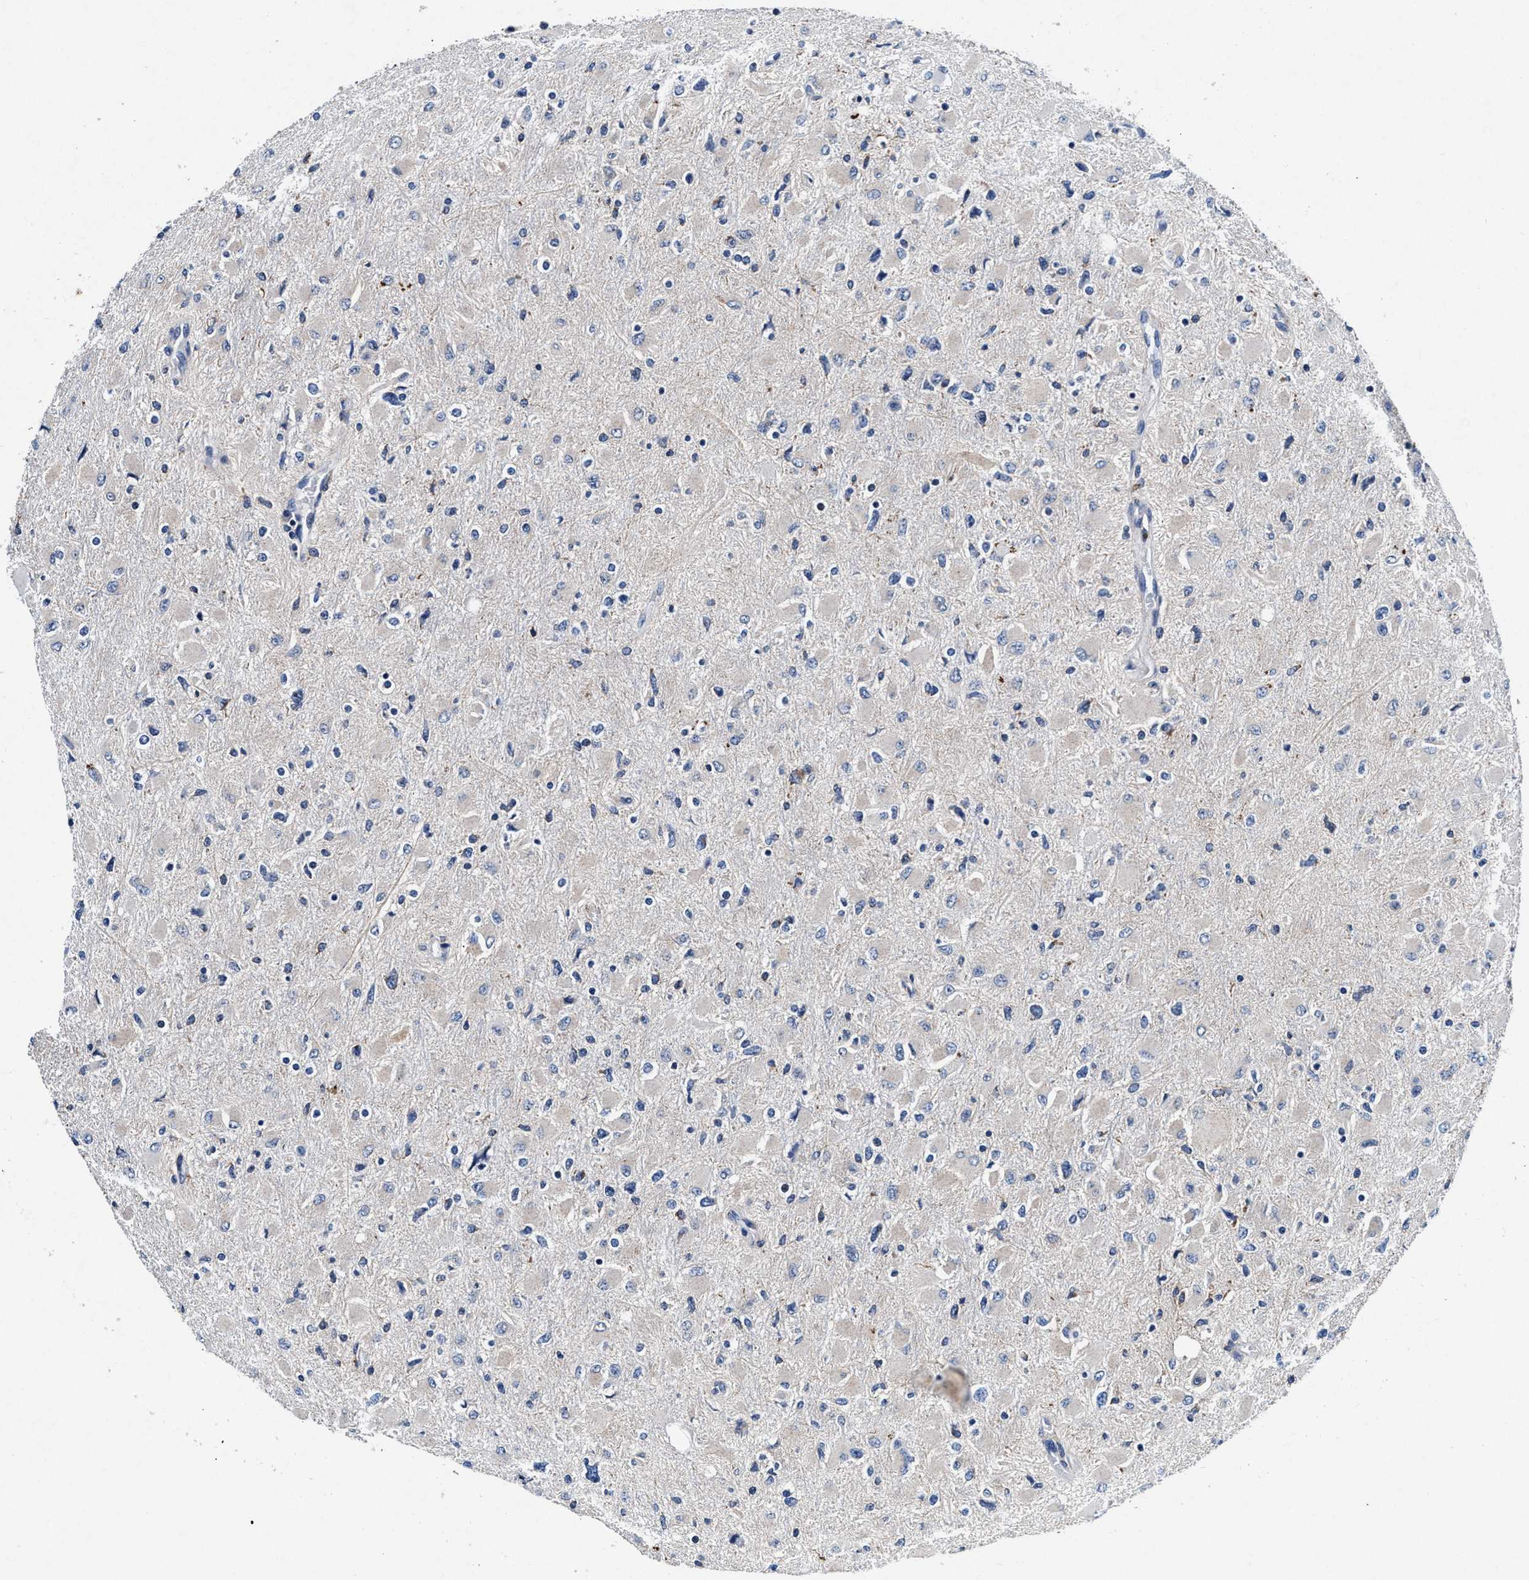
{"staining": {"intensity": "negative", "quantity": "none", "location": "none"}, "tissue": "glioma", "cell_type": "Tumor cells", "image_type": "cancer", "snomed": [{"axis": "morphology", "description": "Glioma, malignant, High grade"}, {"axis": "topography", "description": "Cerebral cortex"}], "caption": "Malignant high-grade glioma was stained to show a protein in brown. There is no significant expression in tumor cells.", "gene": "SLC8A1", "patient": {"sex": "female", "age": 36}}